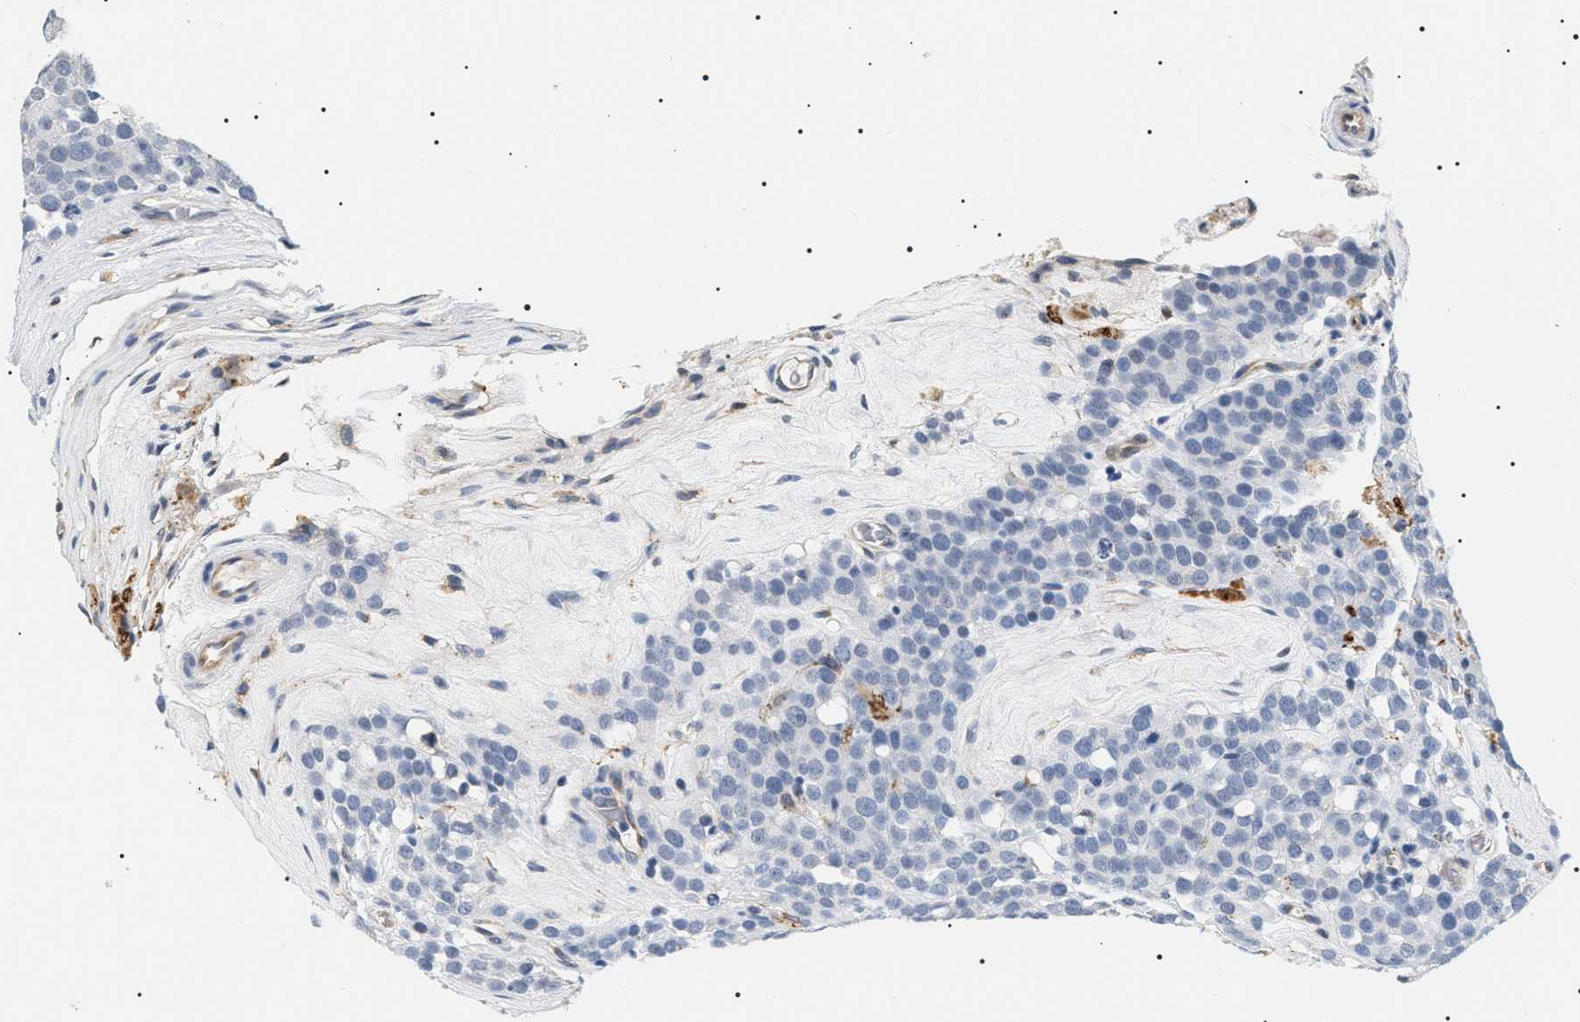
{"staining": {"intensity": "negative", "quantity": "none", "location": "none"}, "tissue": "testis cancer", "cell_type": "Tumor cells", "image_type": "cancer", "snomed": [{"axis": "morphology", "description": "Seminoma, NOS"}, {"axis": "topography", "description": "Testis"}], "caption": "A high-resolution photomicrograph shows immunohistochemistry (IHC) staining of testis seminoma, which demonstrates no significant expression in tumor cells. Brightfield microscopy of immunohistochemistry (IHC) stained with DAB (3,3'-diaminobenzidine) (brown) and hematoxylin (blue), captured at high magnification.", "gene": "HSD17B11", "patient": {"sex": "male", "age": 71}}